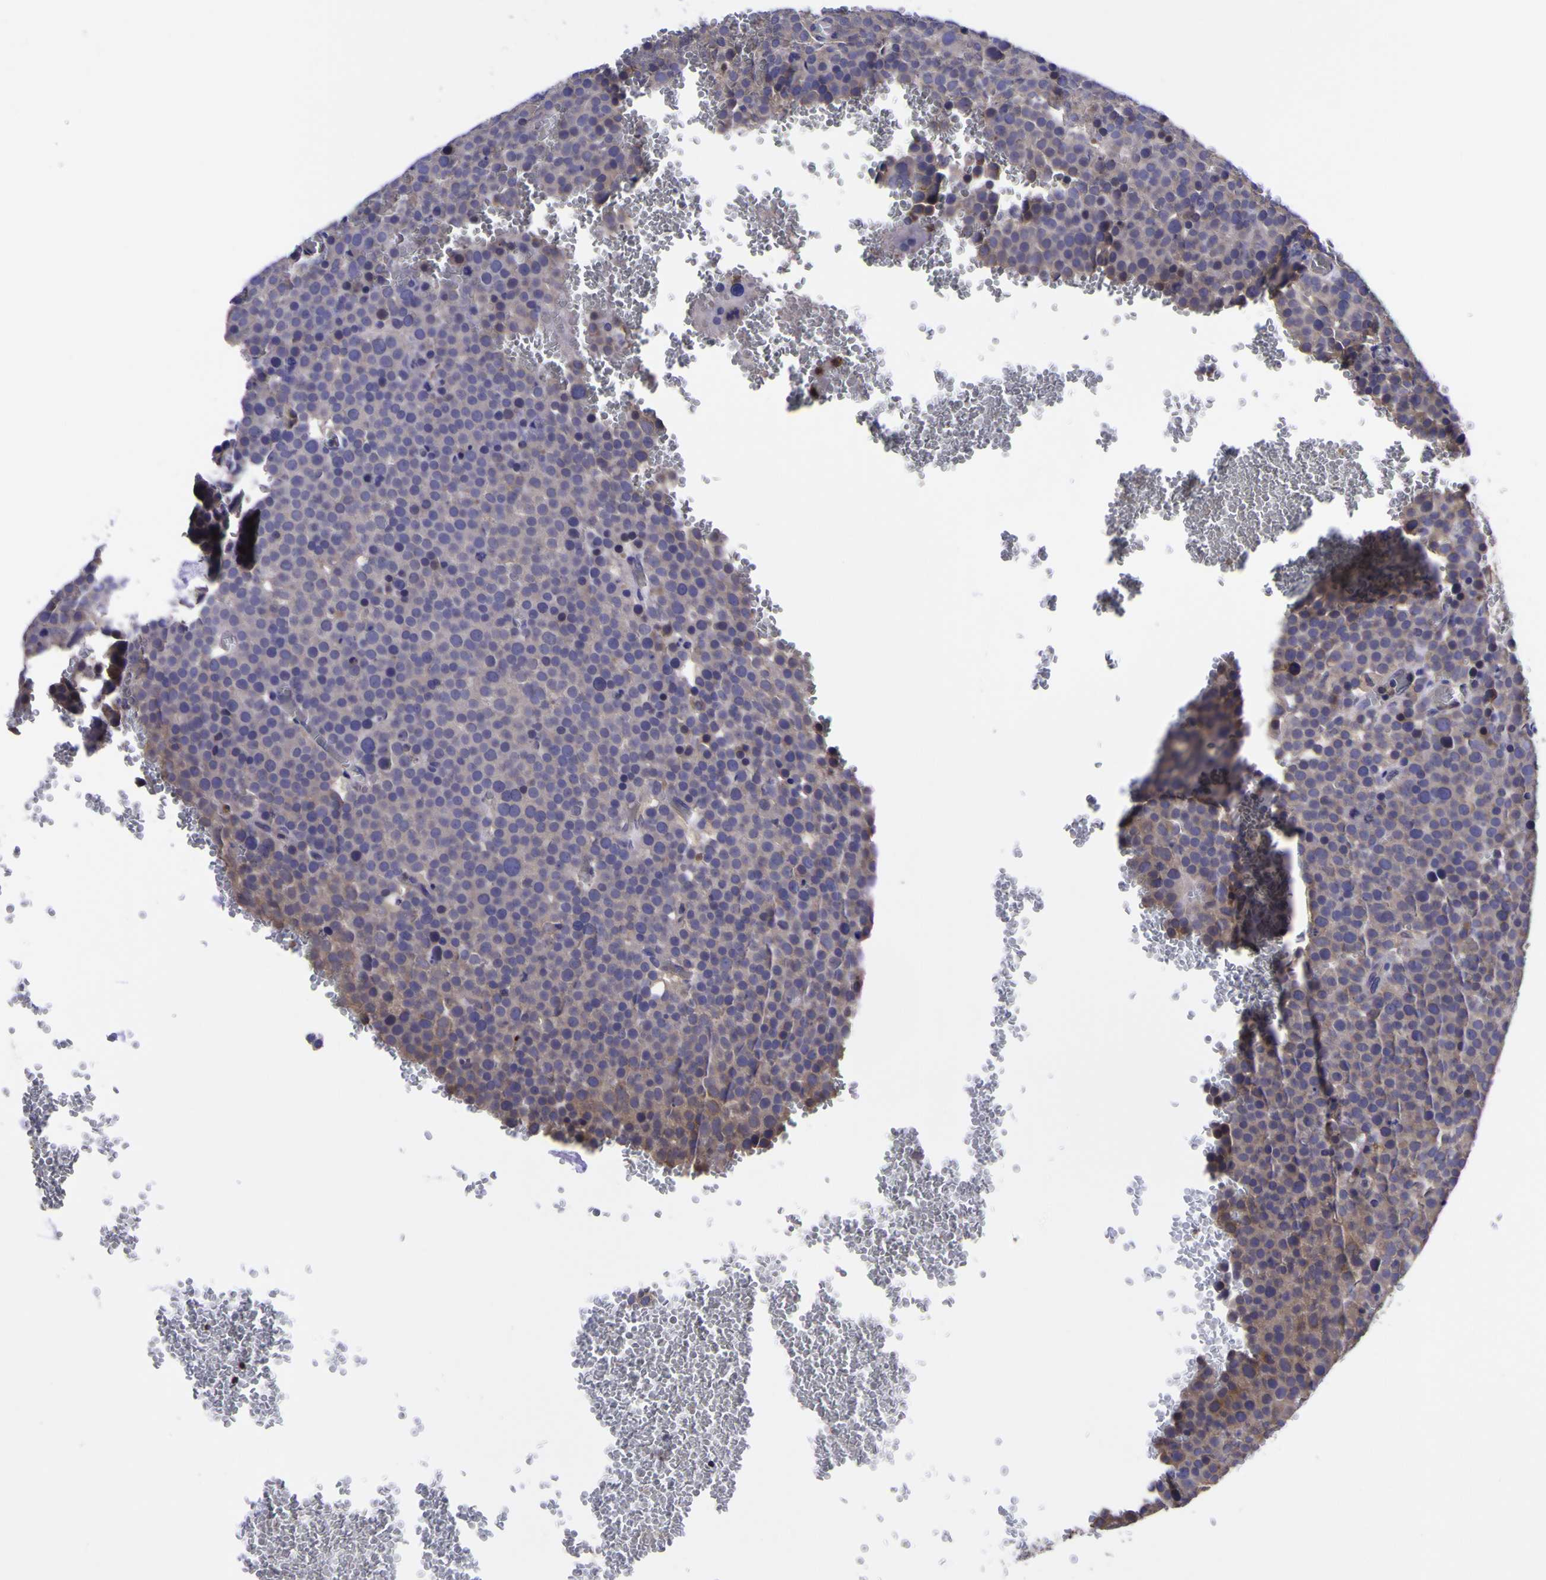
{"staining": {"intensity": "negative", "quantity": "none", "location": "none"}, "tissue": "testis cancer", "cell_type": "Tumor cells", "image_type": "cancer", "snomed": [{"axis": "morphology", "description": "Seminoma, NOS"}, {"axis": "topography", "description": "Testis"}], "caption": "Protein analysis of testis cancer displays no significant positivity in tumor cells.", "gene": "MAPK14", "patient": {"sex": "male", "age": 71}}